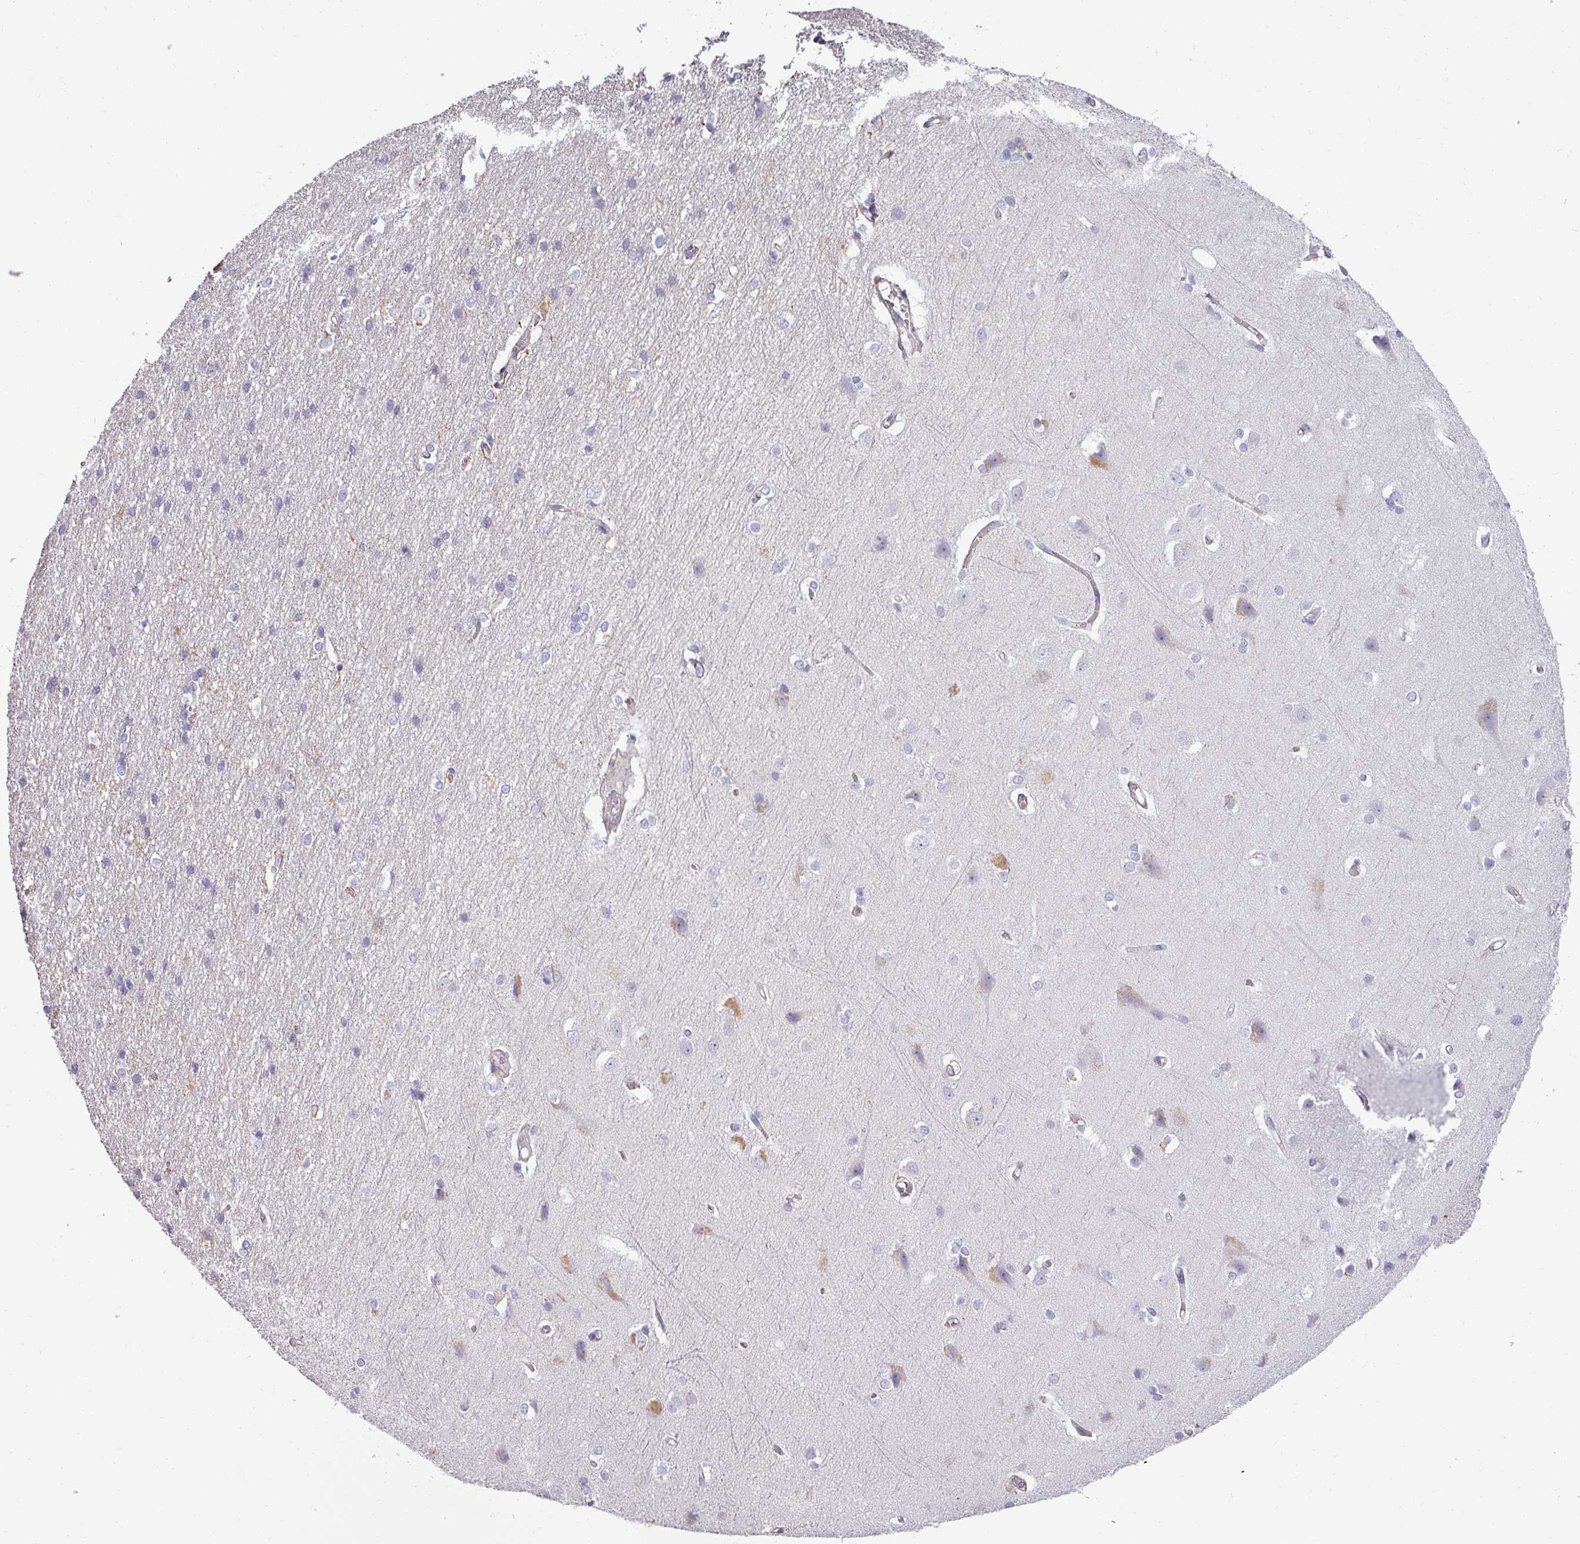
{"staining": {"intensity": "negative", "quantity": "none", "location": "none"}, "tissue": "cerebral cortex", "cell_type": "Endothelial cells", "image_type": "normal", "snomed": [{"axis": "morphology", "description": "Normal tissue, NOS"}, {"axis": "topography", "description": "Cerebral cortex"}], "caption": "Immunohistochemistry (IHC) image of normal human cerebral cortex stained for a protein (brown), which reveals no positivity in endothelial cells.", "gene": "ASB1", "patient": {"sex": "male", "age": 37}}